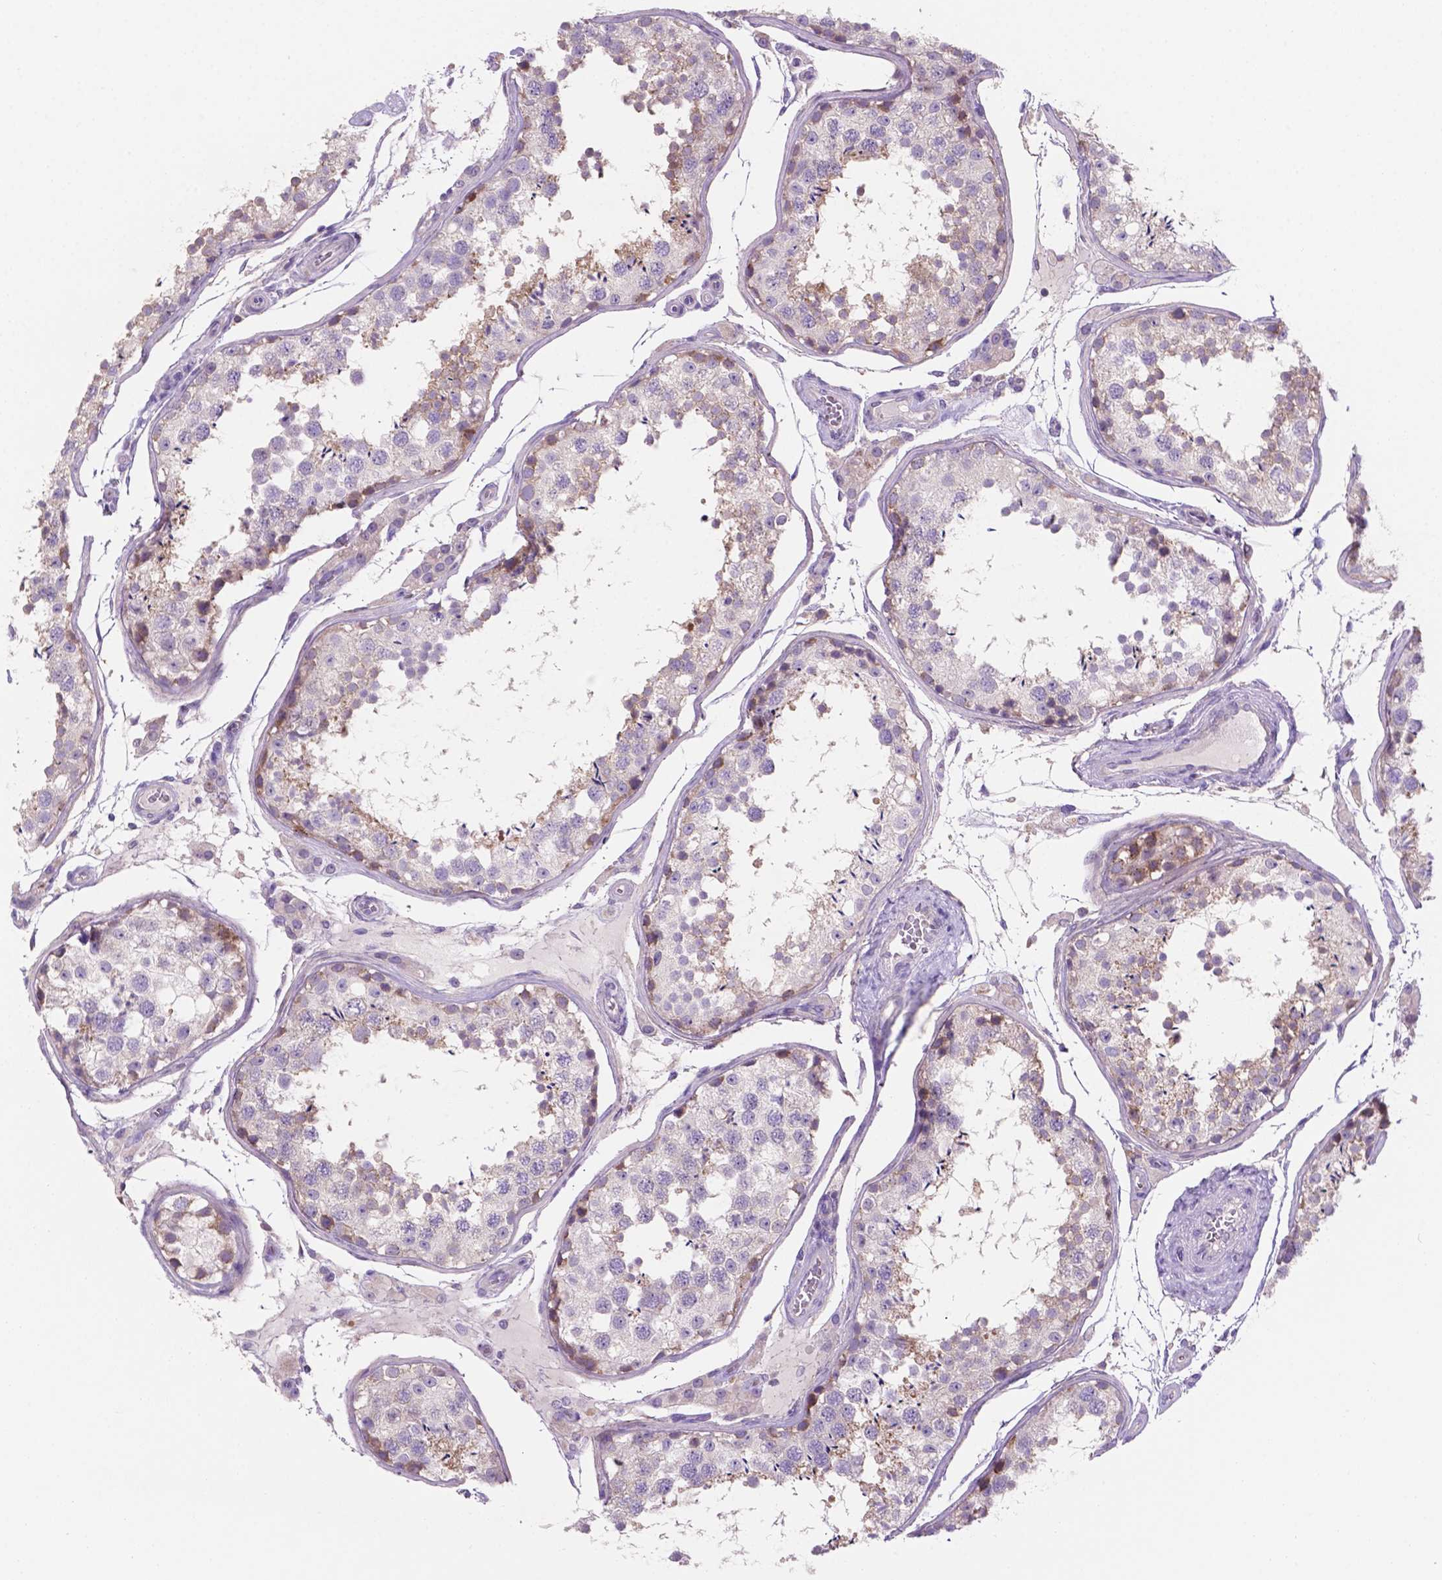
{"staining": {"intensity": "moderate", "quantity": "<25%", "location": "cytoplasmic/membranous"}, "tissue": "testis", "cell_type": "Cells in seminiferous ducts", "image_type": "normal", "snomed": [{"axis": "morphology", "description": "Normal tissue, NOS"}, {"axis": "topography", "description": "Testis"}], "caption": "Testis stained for a protein reveals moderate cytoplasmic/membranous positivity in cells in seminiferous ducts.", "gene": "MKRN2OS", "patient": {"sex": "male", "age": 29}}